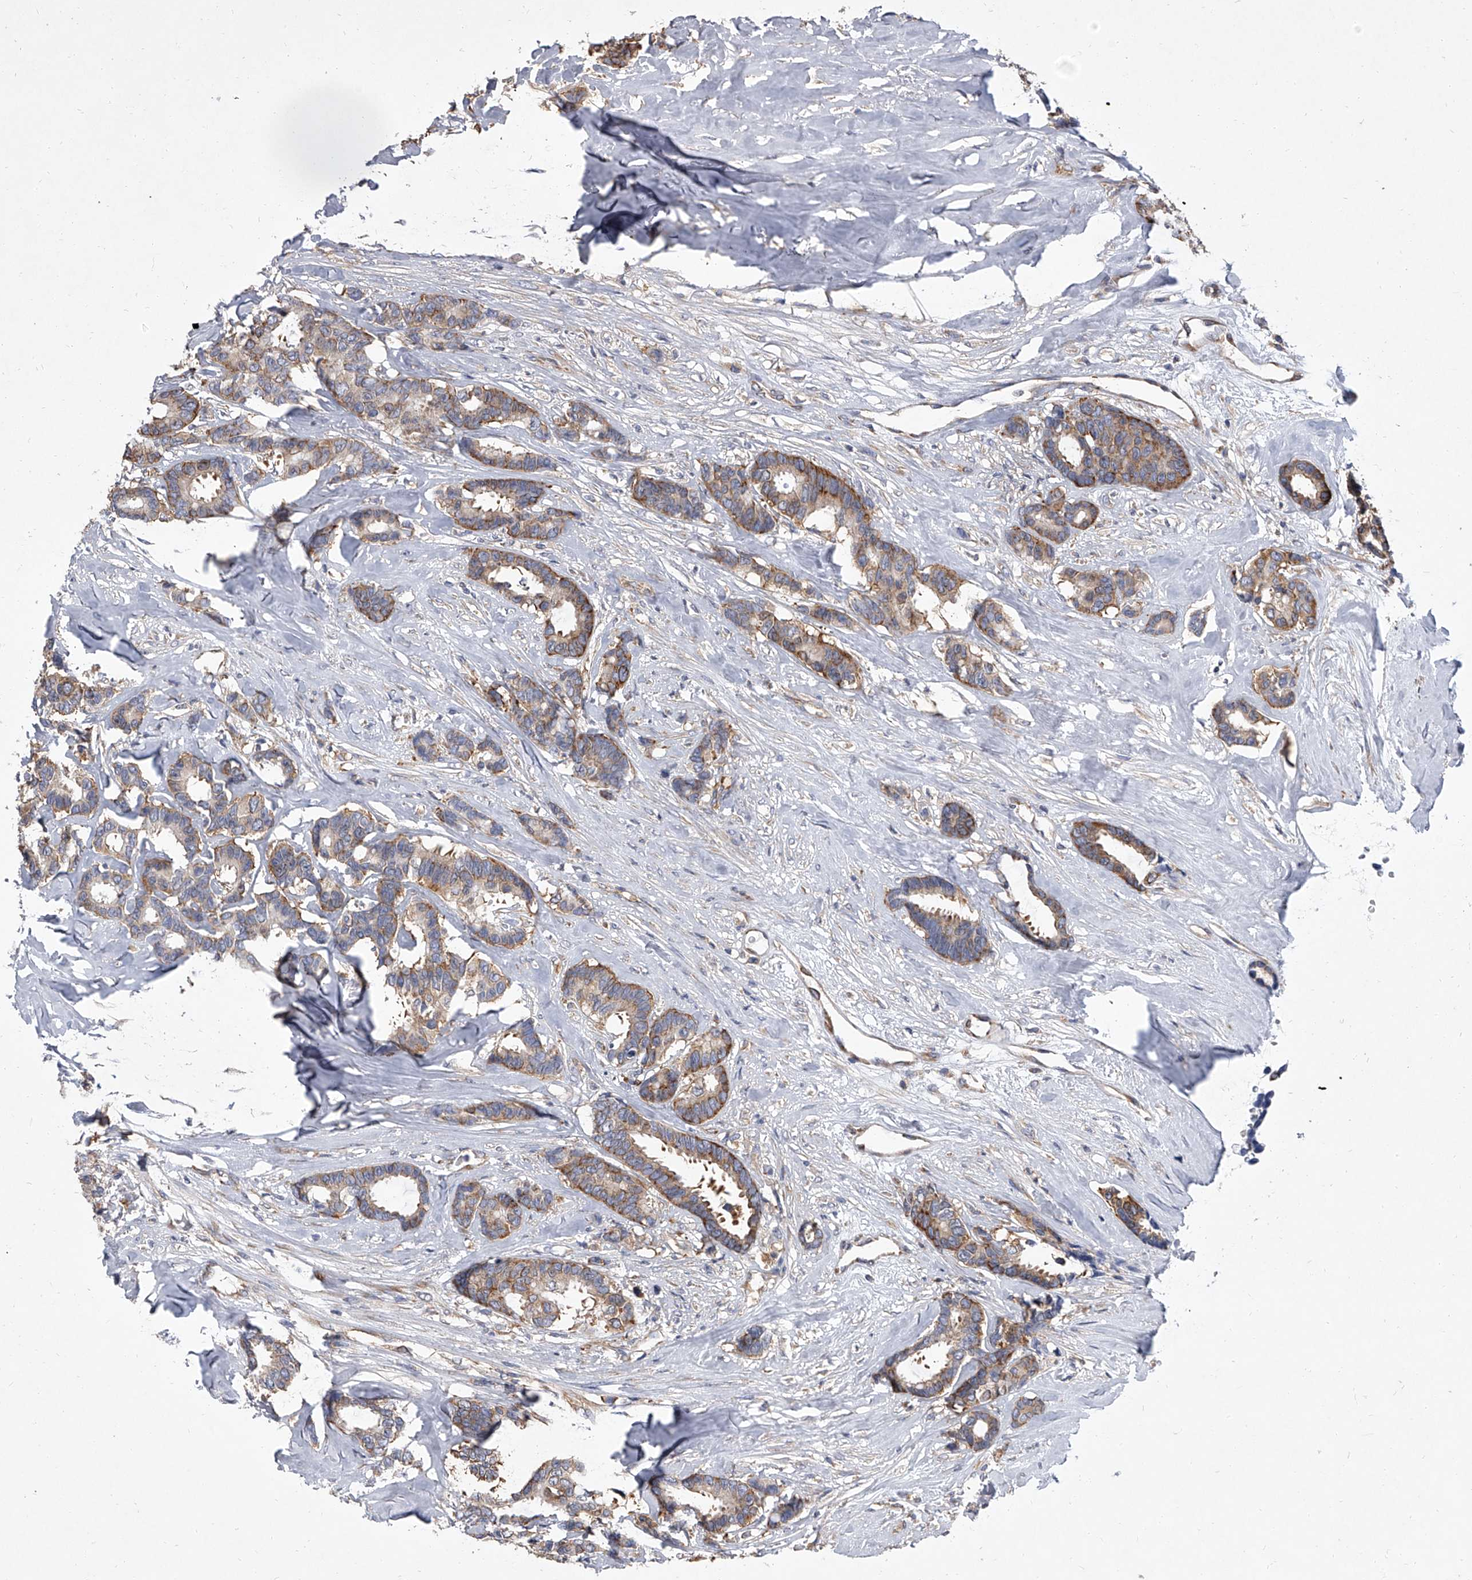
{"staining": {"intensity": "moderate", "quantity": ">75%", "location": "cytoplasmic/membranous"}, "tissue": "breast cancer", "cell_type": "Tumor cells", "image_type": "cancer", "snomed": [{"axis": "morphology", "description": "Duct carcinoma"}, {"axis": "topography", "description": "Breast"}], "caption": "Breast cancer stained with immunohistochemistry demonstrates moderate cytoplasmic/membranous expression in approximately >75% of tumor cells.", "gene": "EIF2S2", "patient": {"sex": "female", "age": 87}}